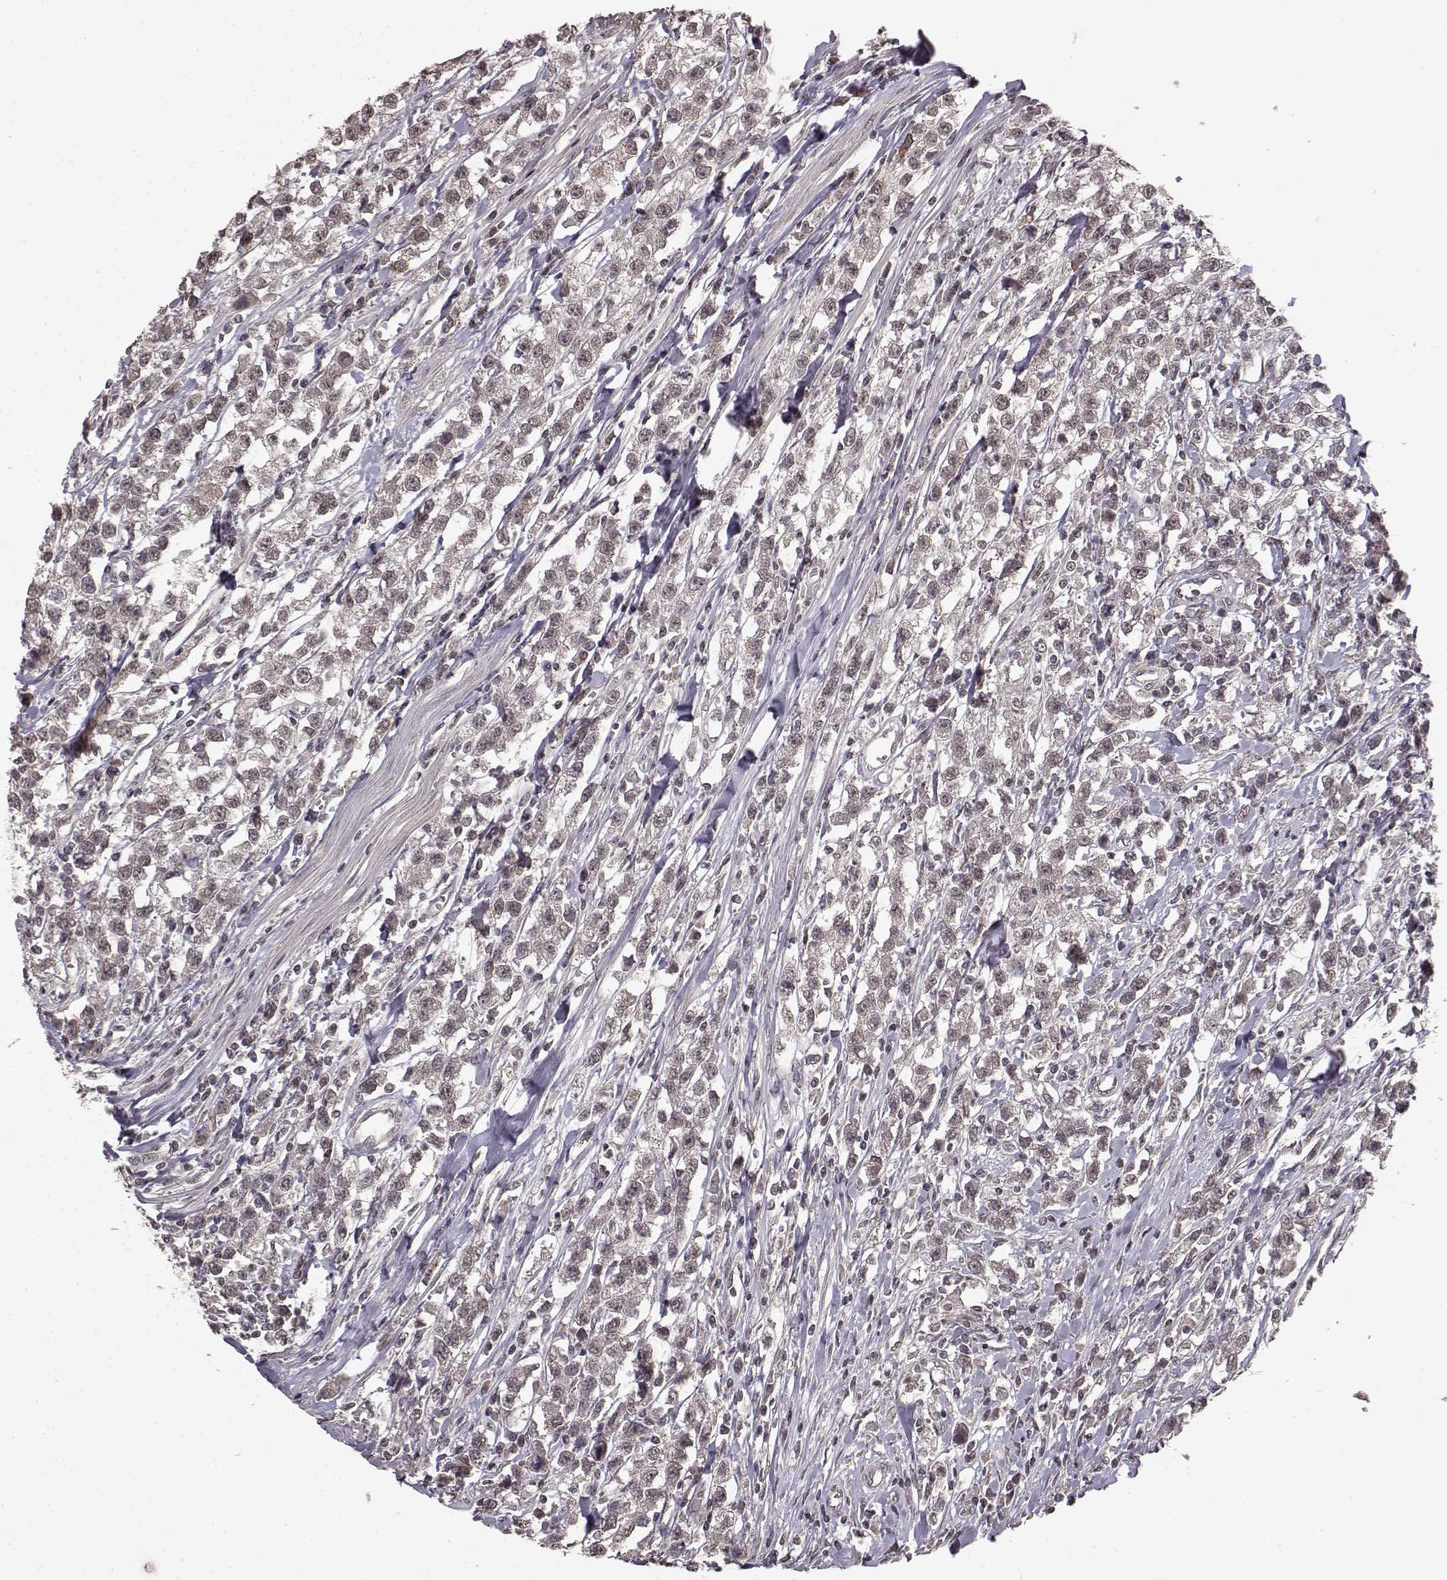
{"staining": {"intensity": "negative", "quantity": "none", "location": "none"}, "tissue": "testis cancer", "cell_type": "Tumor cells", "image_type": "cancer", "snomed": [{"axis": "morphology", "description": "Seminoma, NOS"}, {"axis": "topography", "description": "Testis"}], "caption": "An image of testis seminoma stained for a protein reveals no brown staining in tumor cells.", "gene": "NTRK2", "patient": {"sex": "male", "age": 59}}